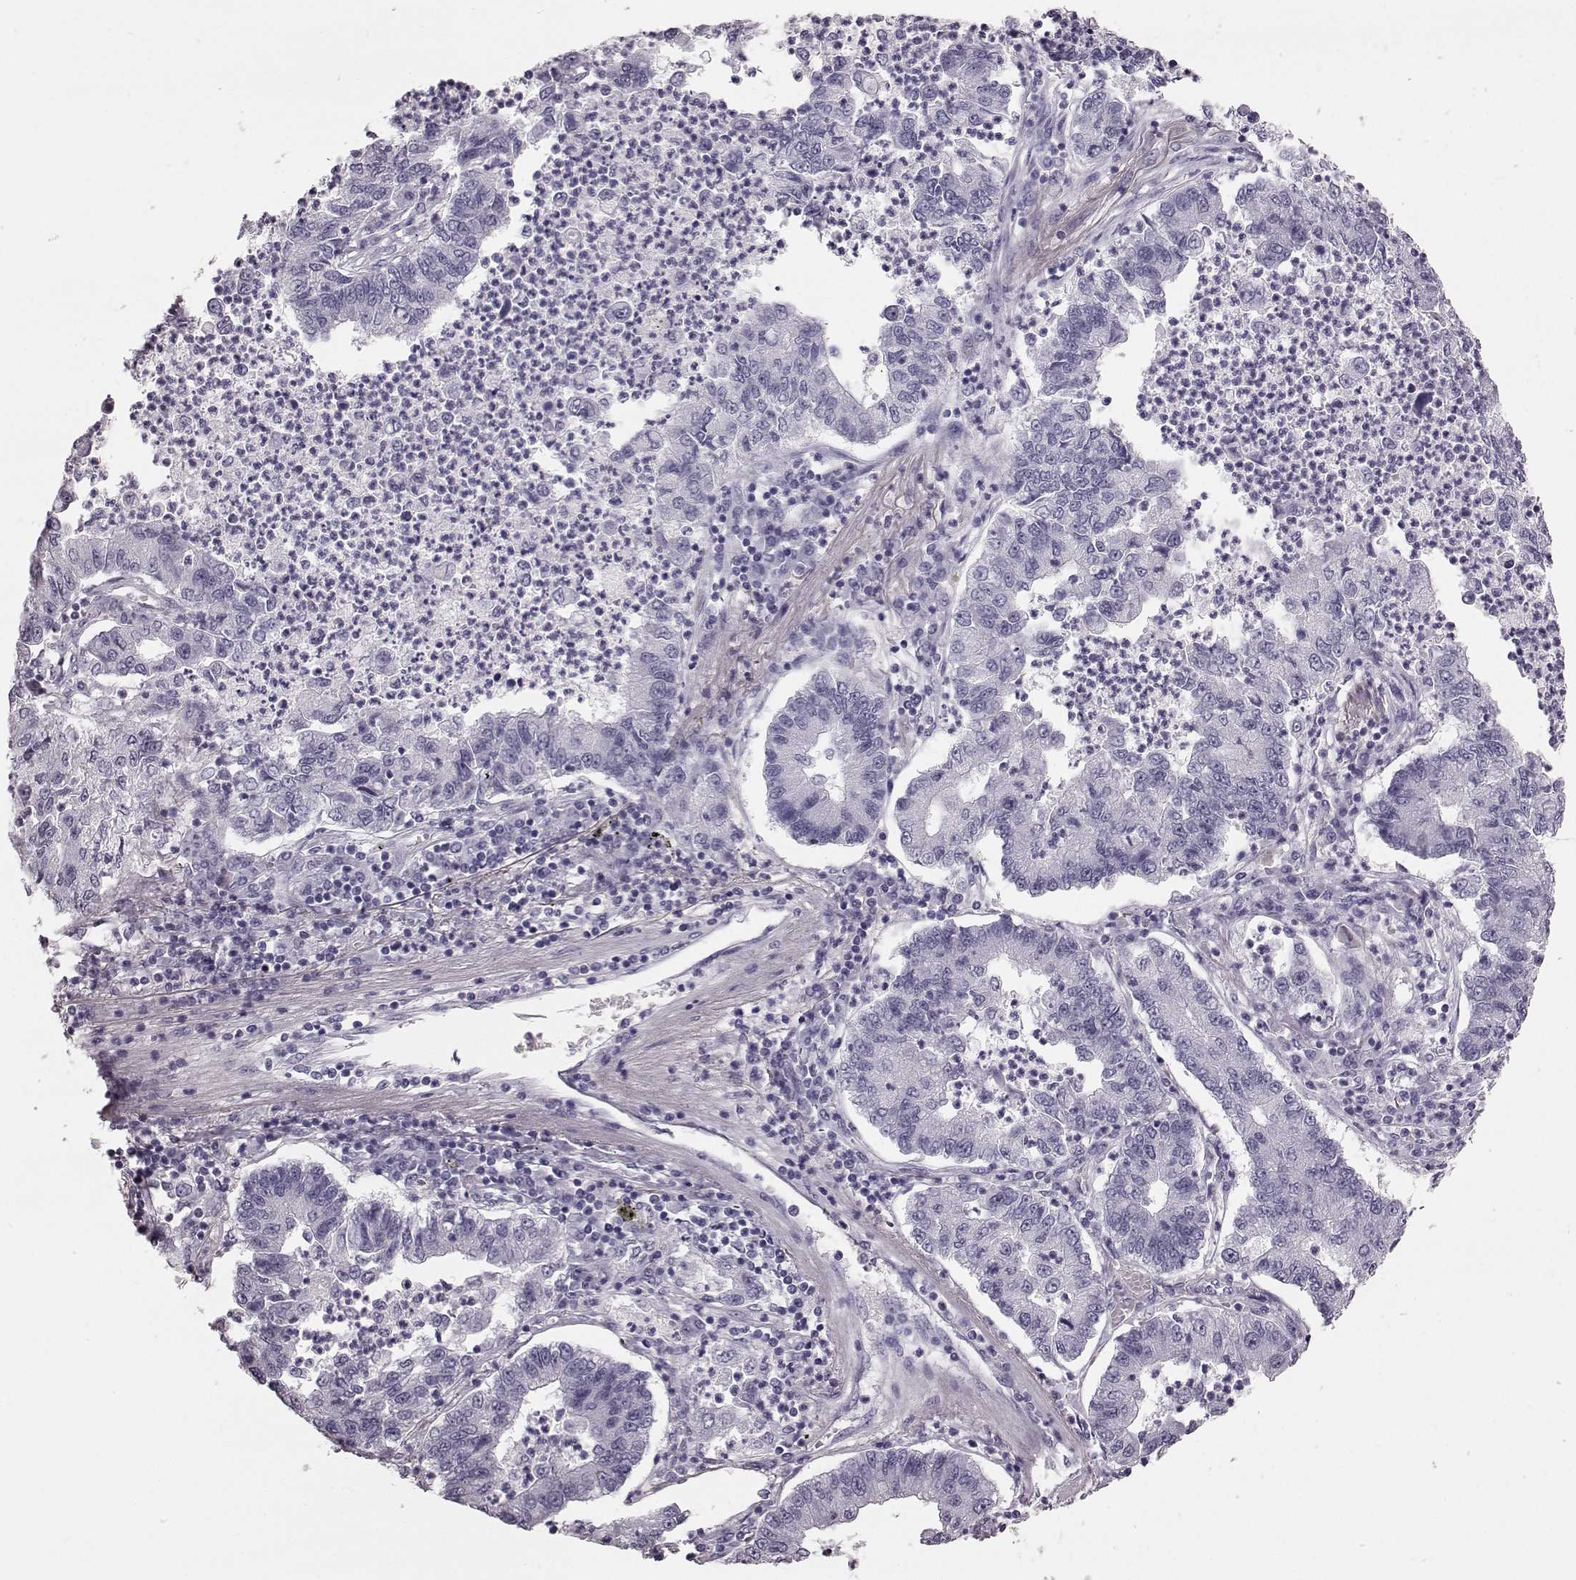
{"staining": {"intensity": "negative", "quantity": "none", "location": "none"}, "tissue": "lung cancer", "cell_type": "Tumor cells", "image_type": "cancer", "snomed": [{"axis": "morphology", "description": "Adenocarcinoma, NOS"}, {"axis": "topography", "description": "Lung"}], "caption": "Immunohistochemistry histopathology image of neoplastic tissue: lung adenocarcinoma stained with DAB exhibits no significant protein expression in tumor cells.", "gene": "TCHHL1", "patient": {"sex": "female", "age": 57}}